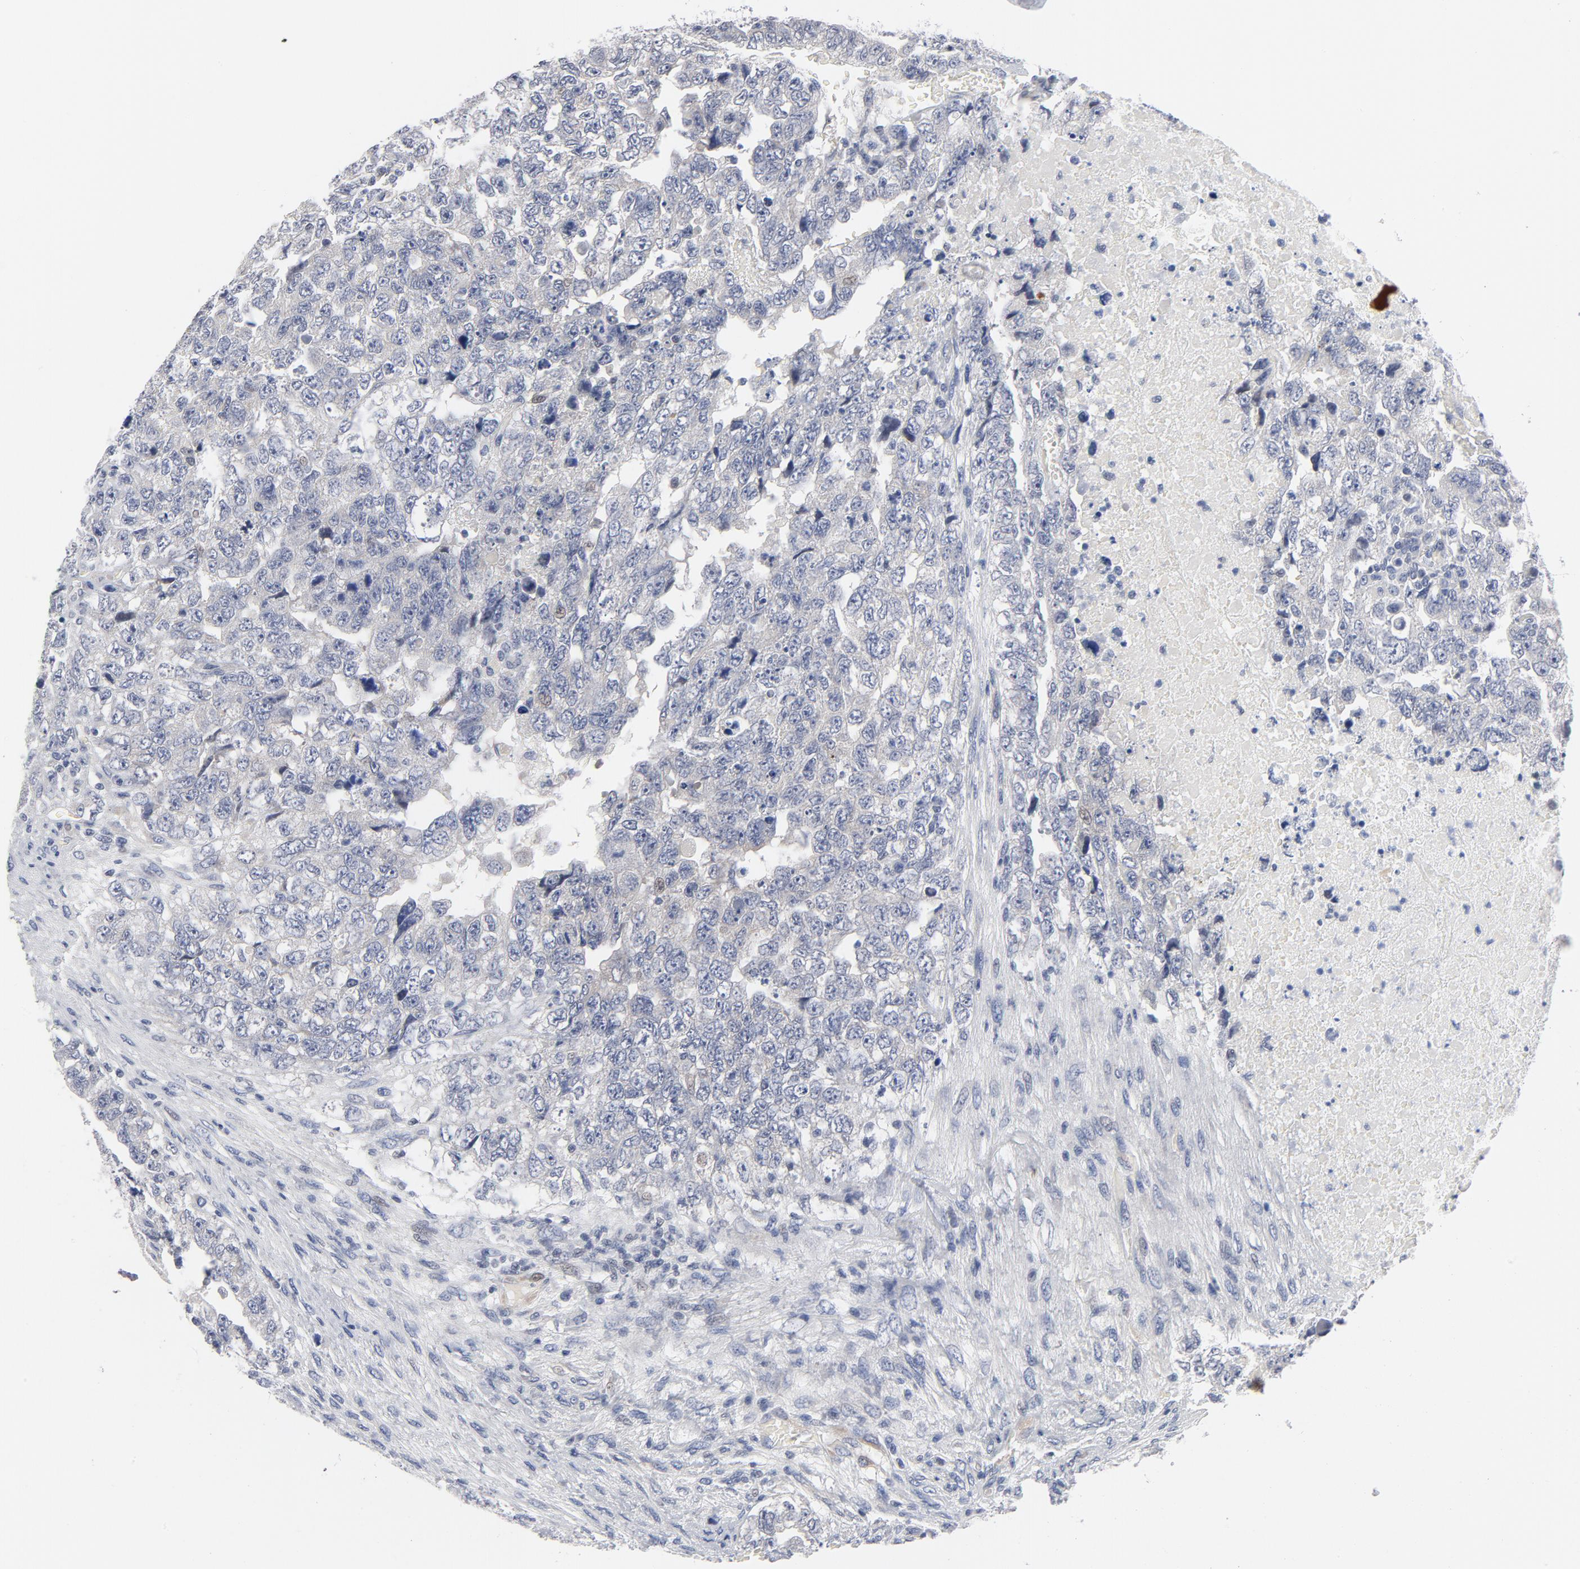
{"staining": {"intensity": "negative", "quantity": "none", "location": "none"}, "tissue": "testis cancer", "cell_type": "Tumor cells", "image_type": "cancer", "snomed": [{"axis": "morphology", "description": "Carcinoma, Embryonal, NOS"}, {"axis": "topography", "description": "Testis"}], "caption": "The photomicrograph demonstrates no staining of tumor cells in testis cancer (embryonal carcinoma).", "gene": "KCNK13", "patient": {"sex": "male", "age": 36}}